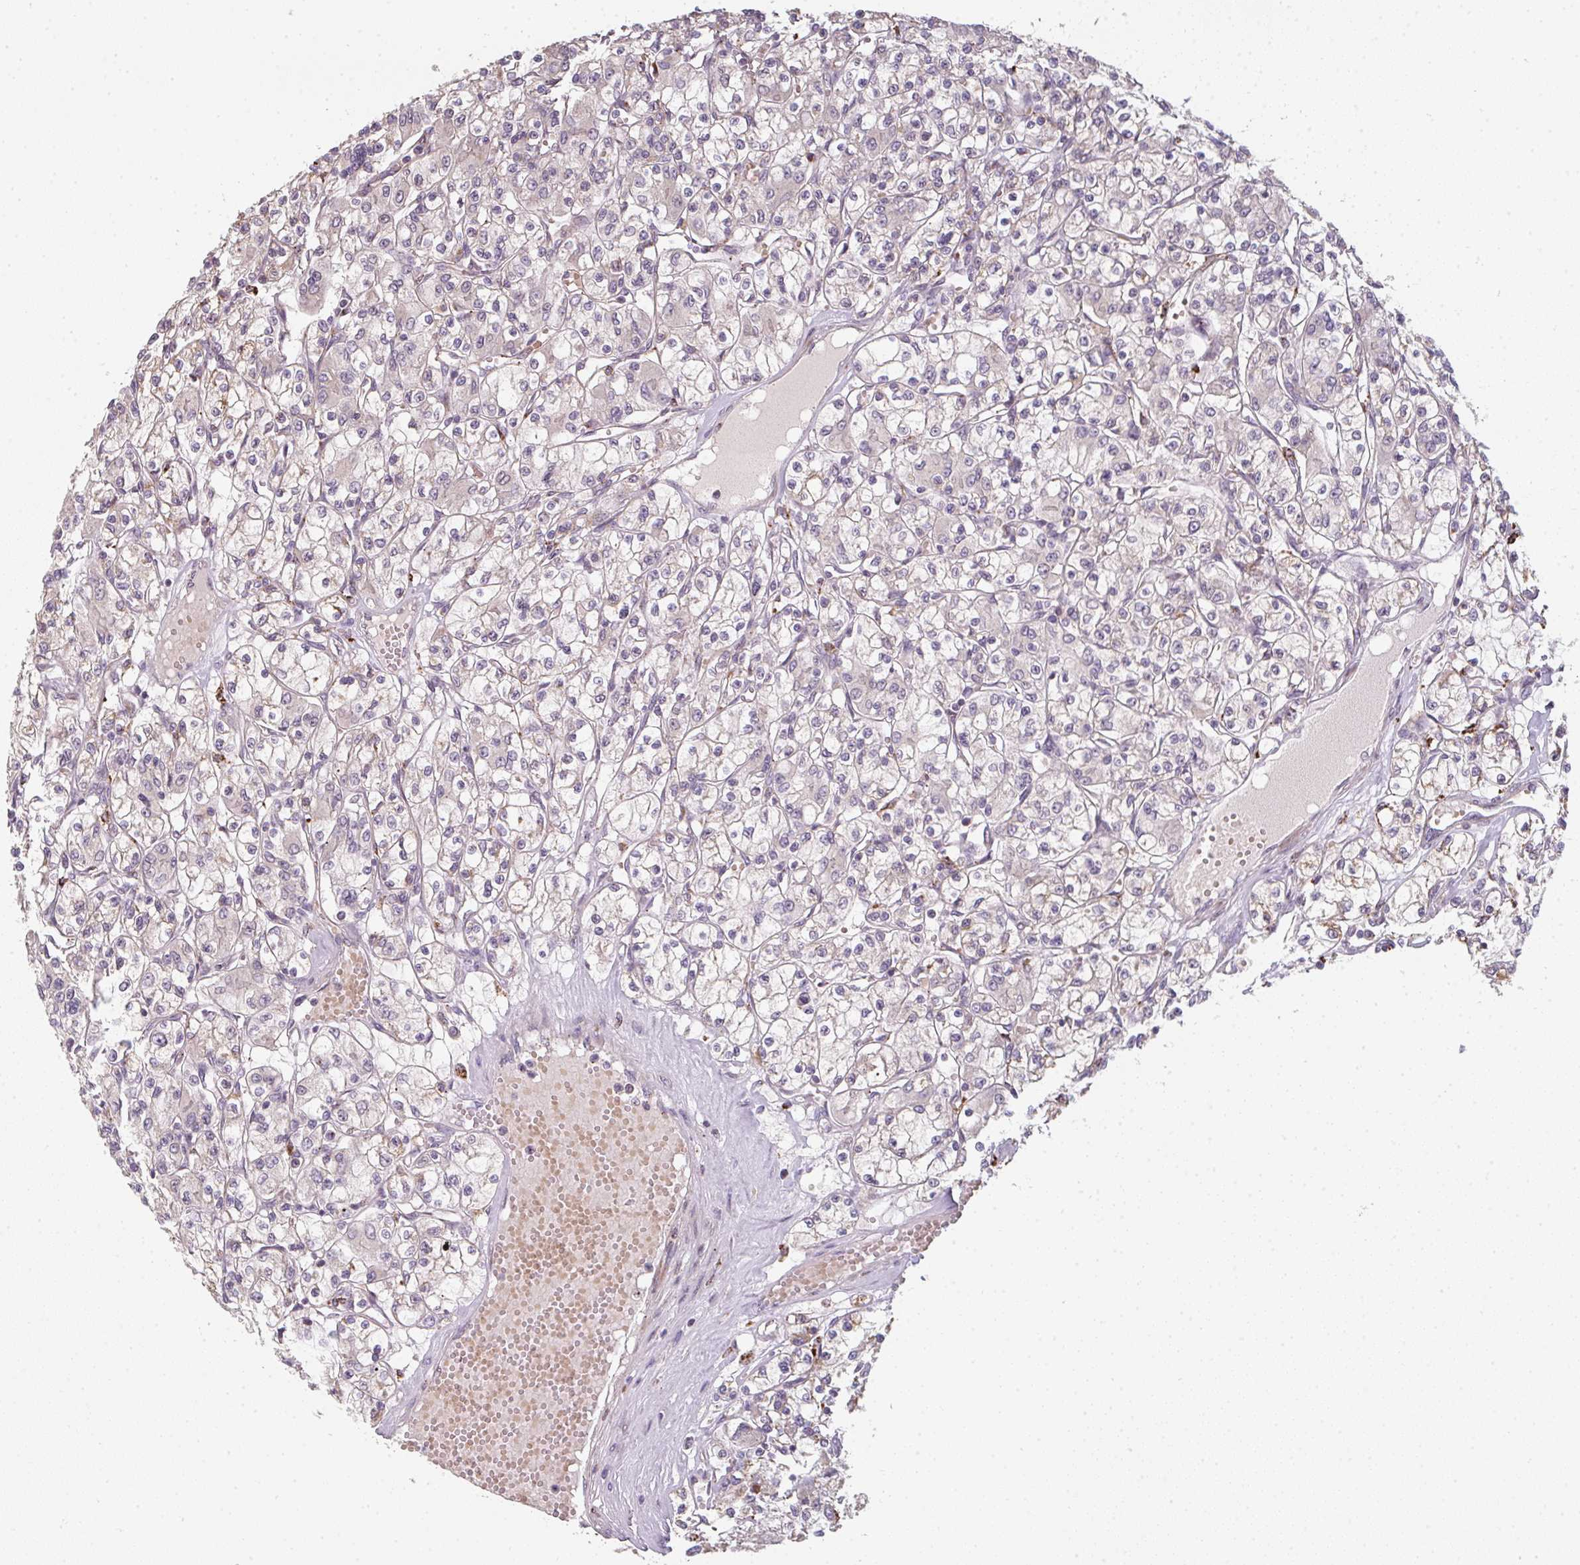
{"staining": {"intensity": "negative", "quantity": "none", "location": "none"}, "tissue": "renal cancer", "cell_type": "Tumor cells", "image_type": "cancer", "snomed": [{"axis": "morphology", "description": "Adenocarcinoma, NOS"}, {"axis": "topography", "description": "Kidney"}], "caption": "The micrograph demonstrates no significant expression in tumor cells of renal cancer. (DAB (3,3'-diaminobenzidine) IHC, high magnification).", "gene": "TMEM237", "patient": {"sex": "female", "age": 59}}